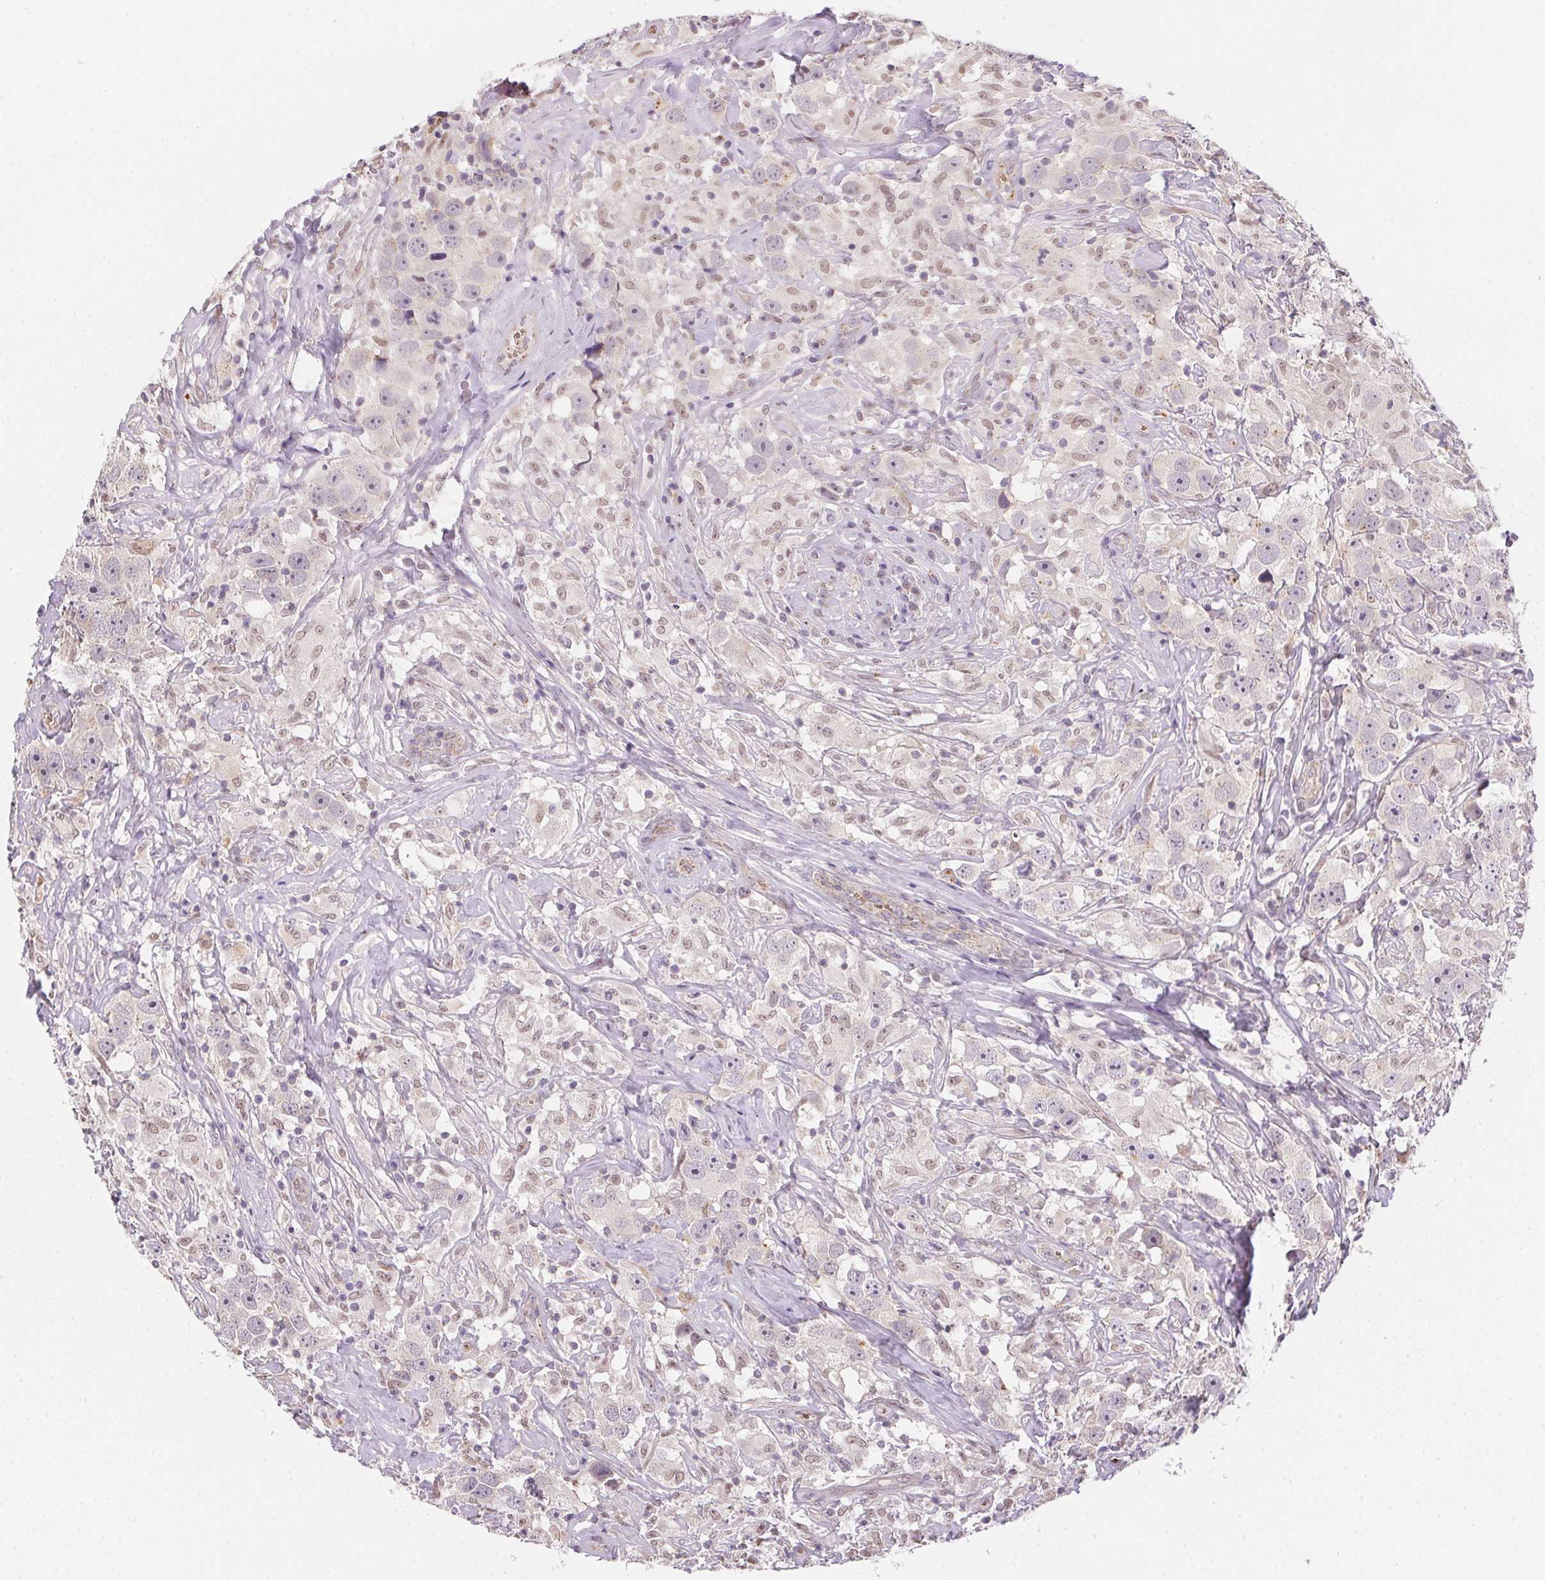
{"staining": {"intensity": "negative", "quantity": "none", "location": "none"}, "tissue": "testis cancer", "cell_type": "Tumor cells", "image_type": "cancer", "snomed": [{"axis": "morphology", "description": "Seminoma, NOS"}, {"axis": "topography", "description": "Testis"}], "caption": "An immunohistochemistry micrograph of testis cancer (seminoma) is shown. There is no staining in tumor cells of testis cancer (seminoma).", "gene": "METTL13", "patient": {"sex": "male", "age": 49}}